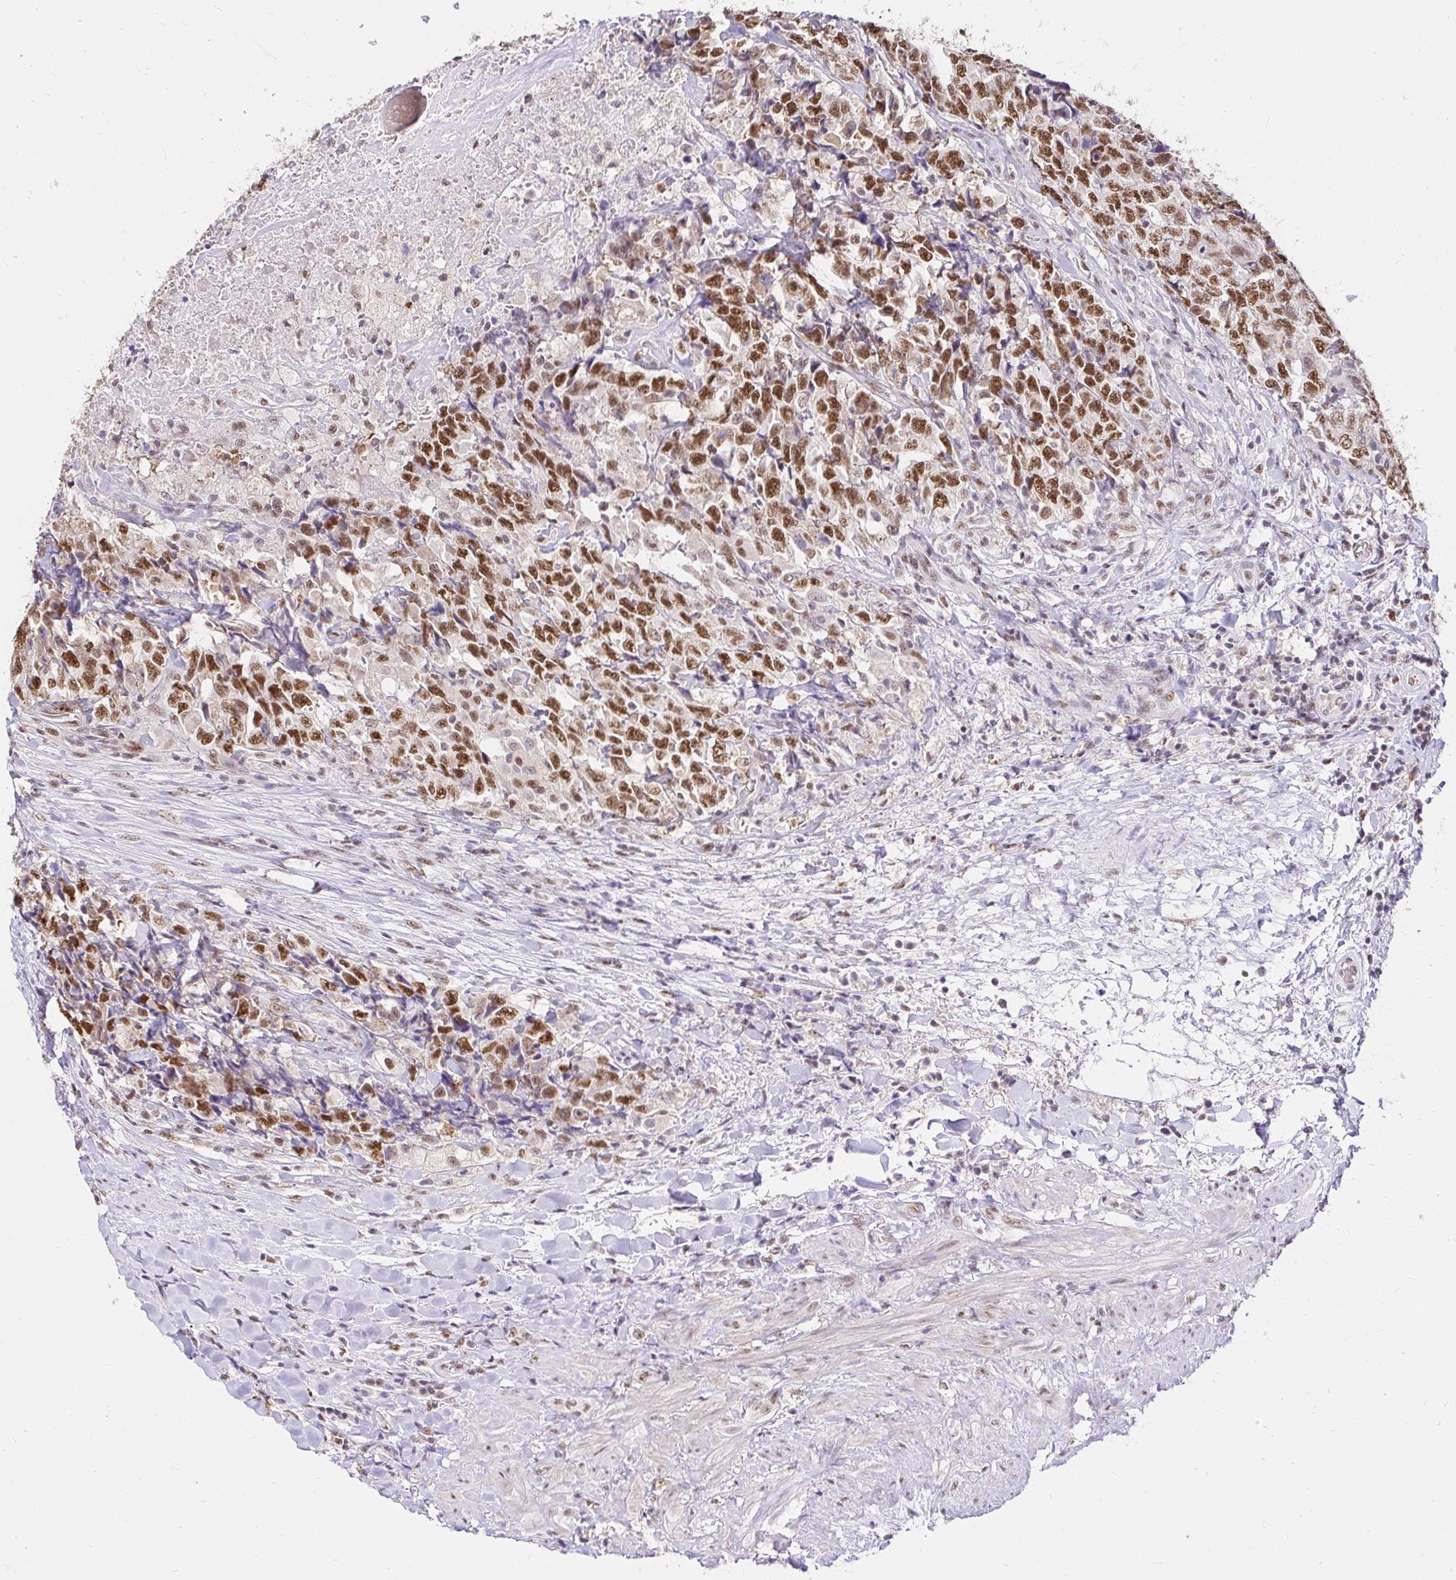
{"staining": {"intensity": "moderate", "quantity": ">75%", "location": "nuclear"}, "tissue": "testis cancer", "cell_type": "Tumor cells", "image_type": "cancer", "snomed": [{"axis": "morphology", "description": "Carcinoma, Embryonal, NOS"}, {"axis": "topography", "description": "Testis"}], "caption": "Brown immunohistochemical staining in human embryonal carcinoma (testis) shows moderate nuclear expression in about >75% of tumor cells. The staining was performed using DAB to visualize the protein expression in brown, while the nuclei were stained in blue with hematoxylin (Magnification: 20x).", "gene": "RIMS4", "patient": {"sex": "male", "age": 24}}